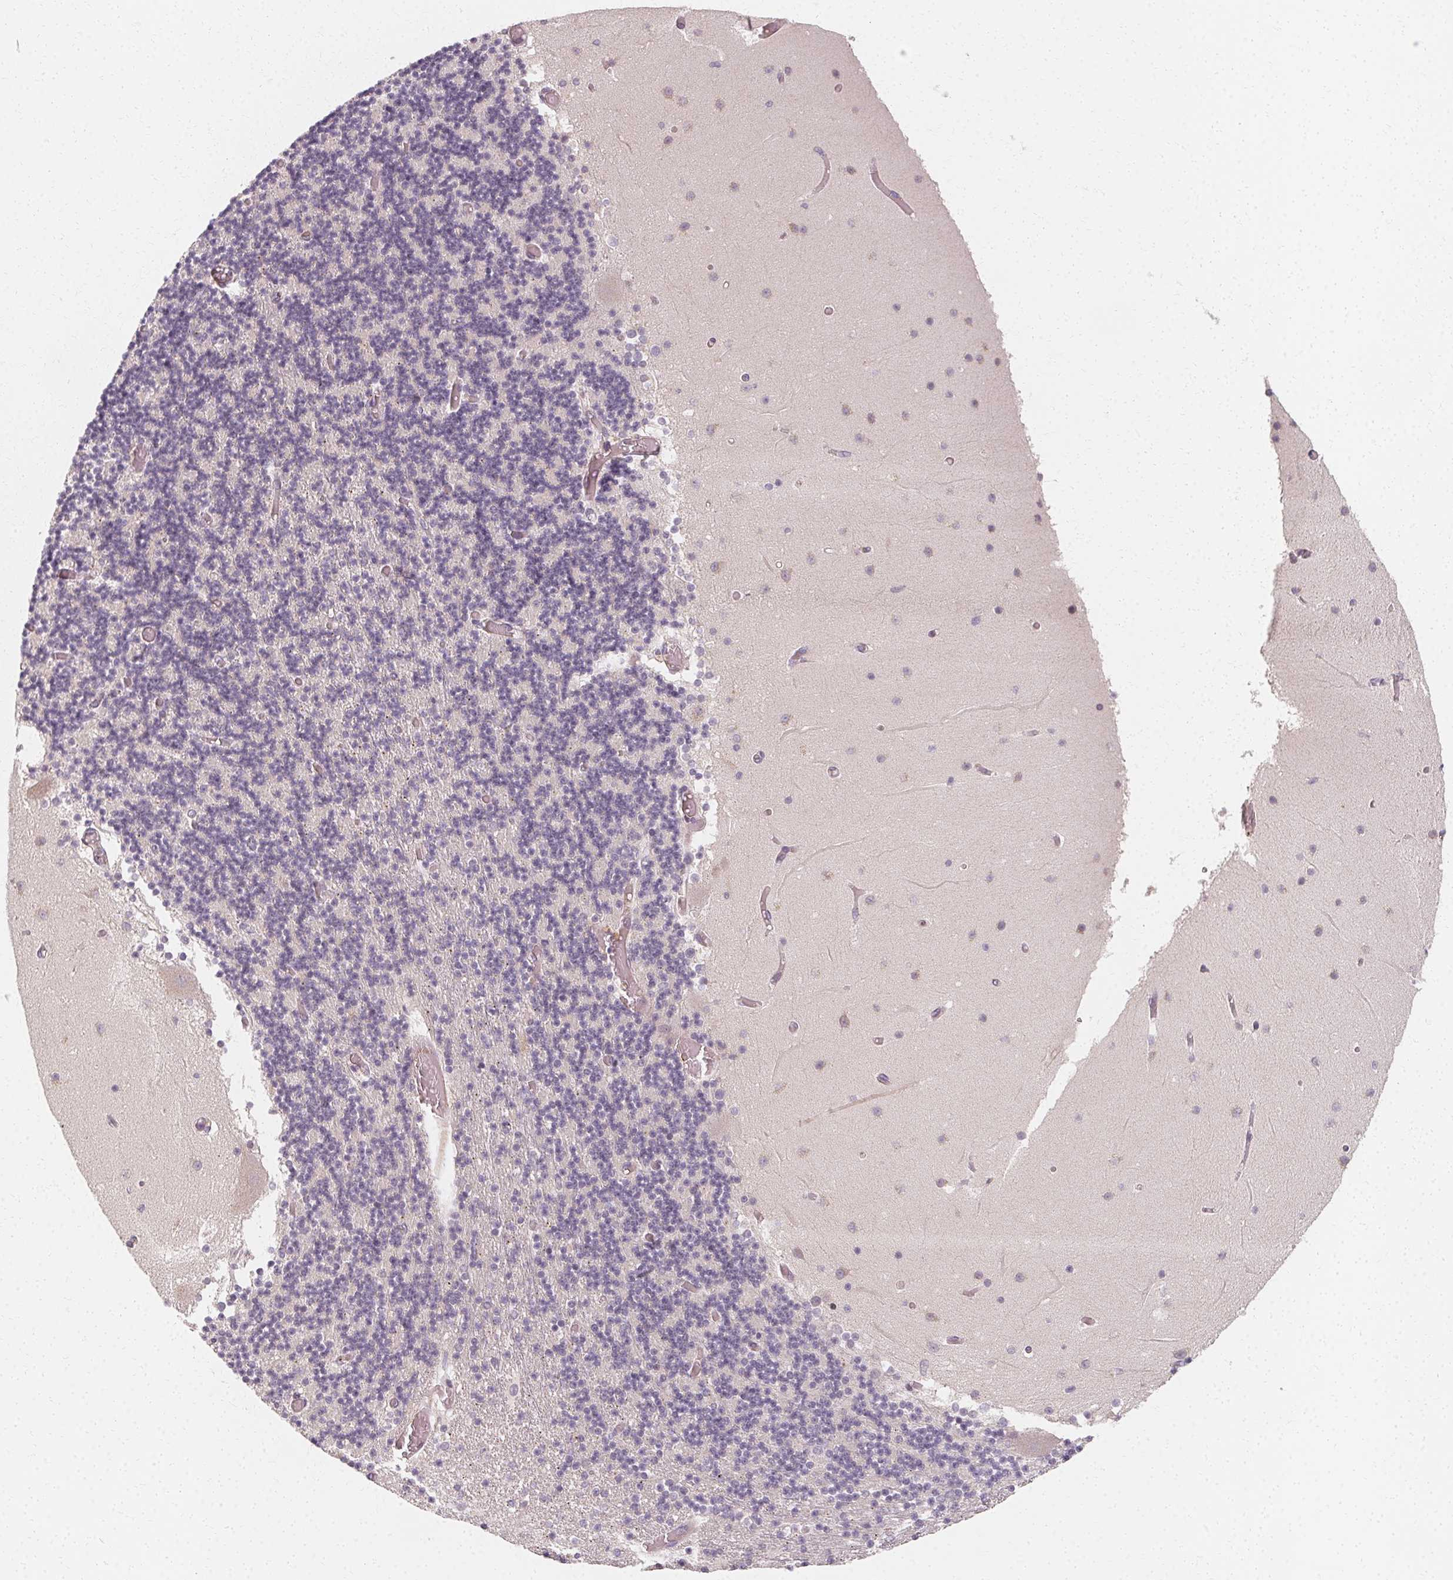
{"staining": {"intensity": "negative", "quantity": "none", "location": "none"}, "tissue": "cerebellum", "cell_type": "Cells in granular layer", "image_type": "normal", "snomed": [{"axis": "morphology", "description": "Normal tissue, NOS"}, {"axis": "topography", "description": "Cerebellum"}], "caption": "Histopathology image shows no protein positivity in cells in granular layer of unremarkable cerebellum.", "gene": "CLCNKA", "patient": {"sex": "female", "age": 28}}